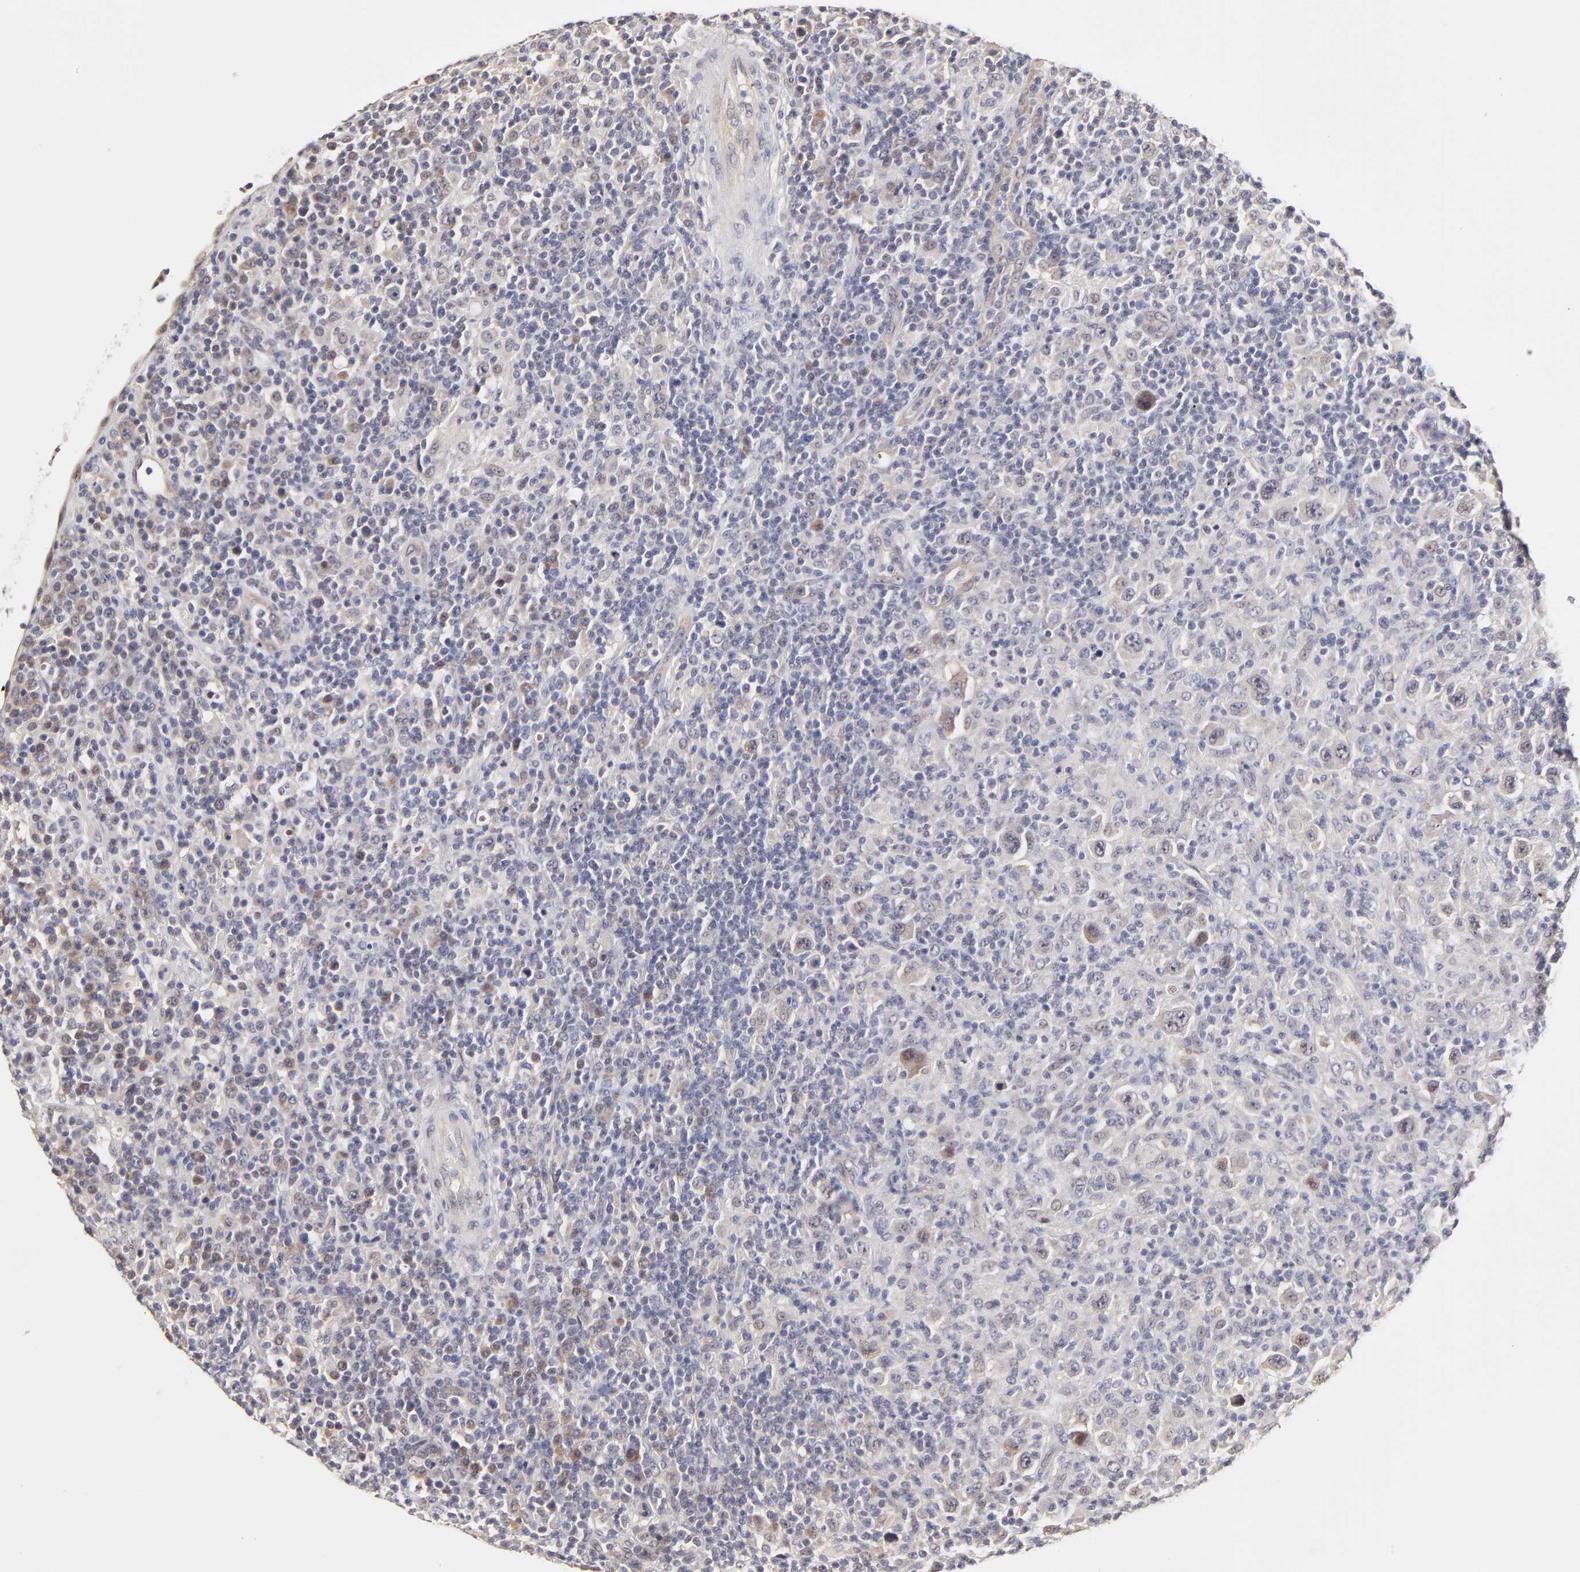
{"staining": {"intensity": "negative", "quantity": "none", "location": "none"}, "tissue": "lymphoma", "cell_type": "Tumor cells", "image_type": "cancer", "snomed": [{"axis": "morphology", "description": "Hodgkin's disease, NOS"}, {"axis": "topography", "description": "Lymph node"}], "caption": "IHC histopathology image of Hodgkin's disease stained for a protein (brown), which demonstrates no expression in tumor cells.", "gene": "ZNF10", "patient": {"sex": "male", "age": 65}}